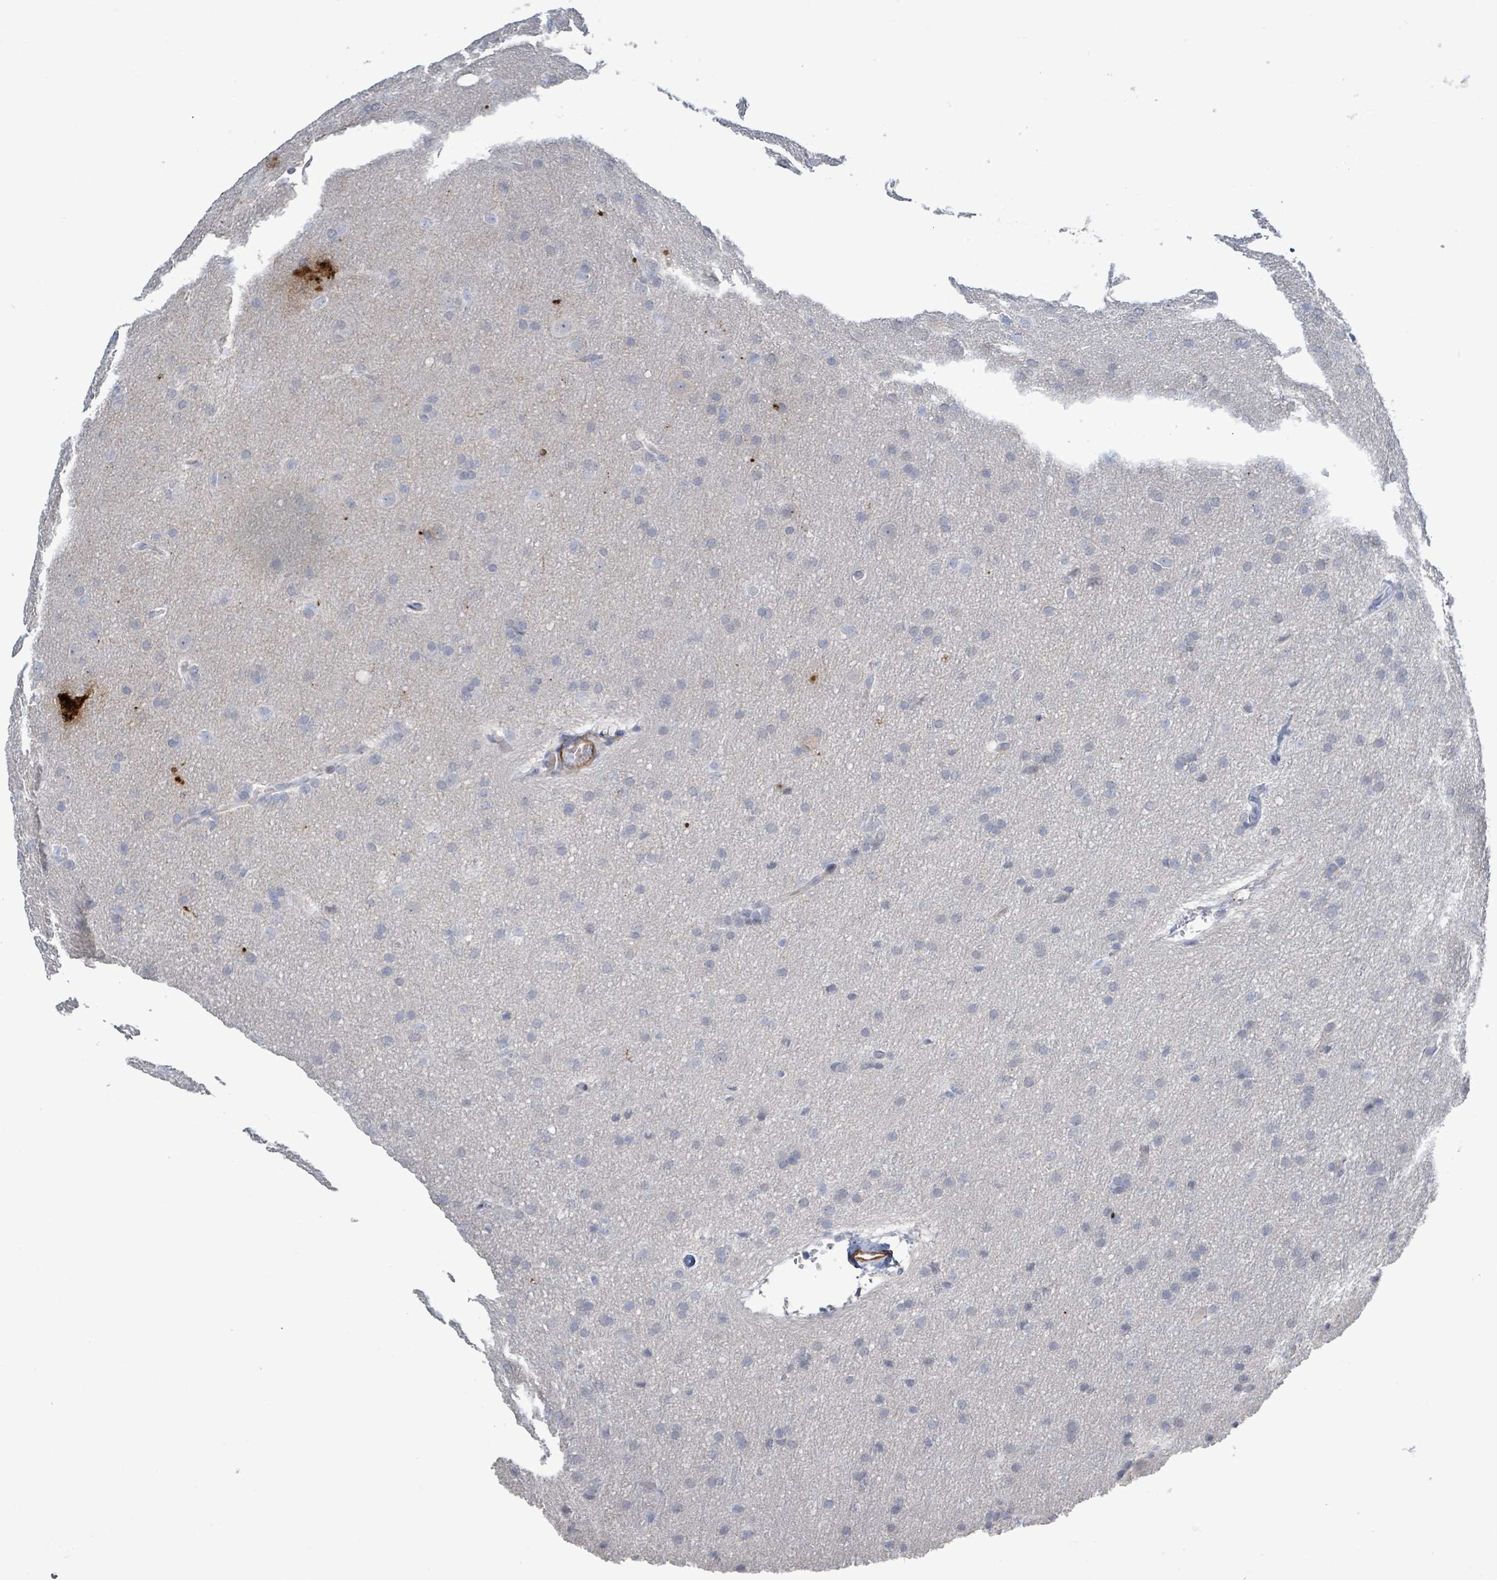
{"staining": {"intensity": "negative", "quantity": "none", "location": "none"}, "tissue": "glioma", "cell_type": "Tumor cells", "image_type": "cancer", "snomed": [{"axis": "morphology", "description": "Glioma, malignant, Low grade"}, {"axis": "topography", "description": "Brain"}], "caption": "Malignant low-grade glioma was stained to show a protein in brown. There is no significant expression in tumor cells.", "gene": "DMRTC1B", "patient": {"sex": "female", "age": 32}}